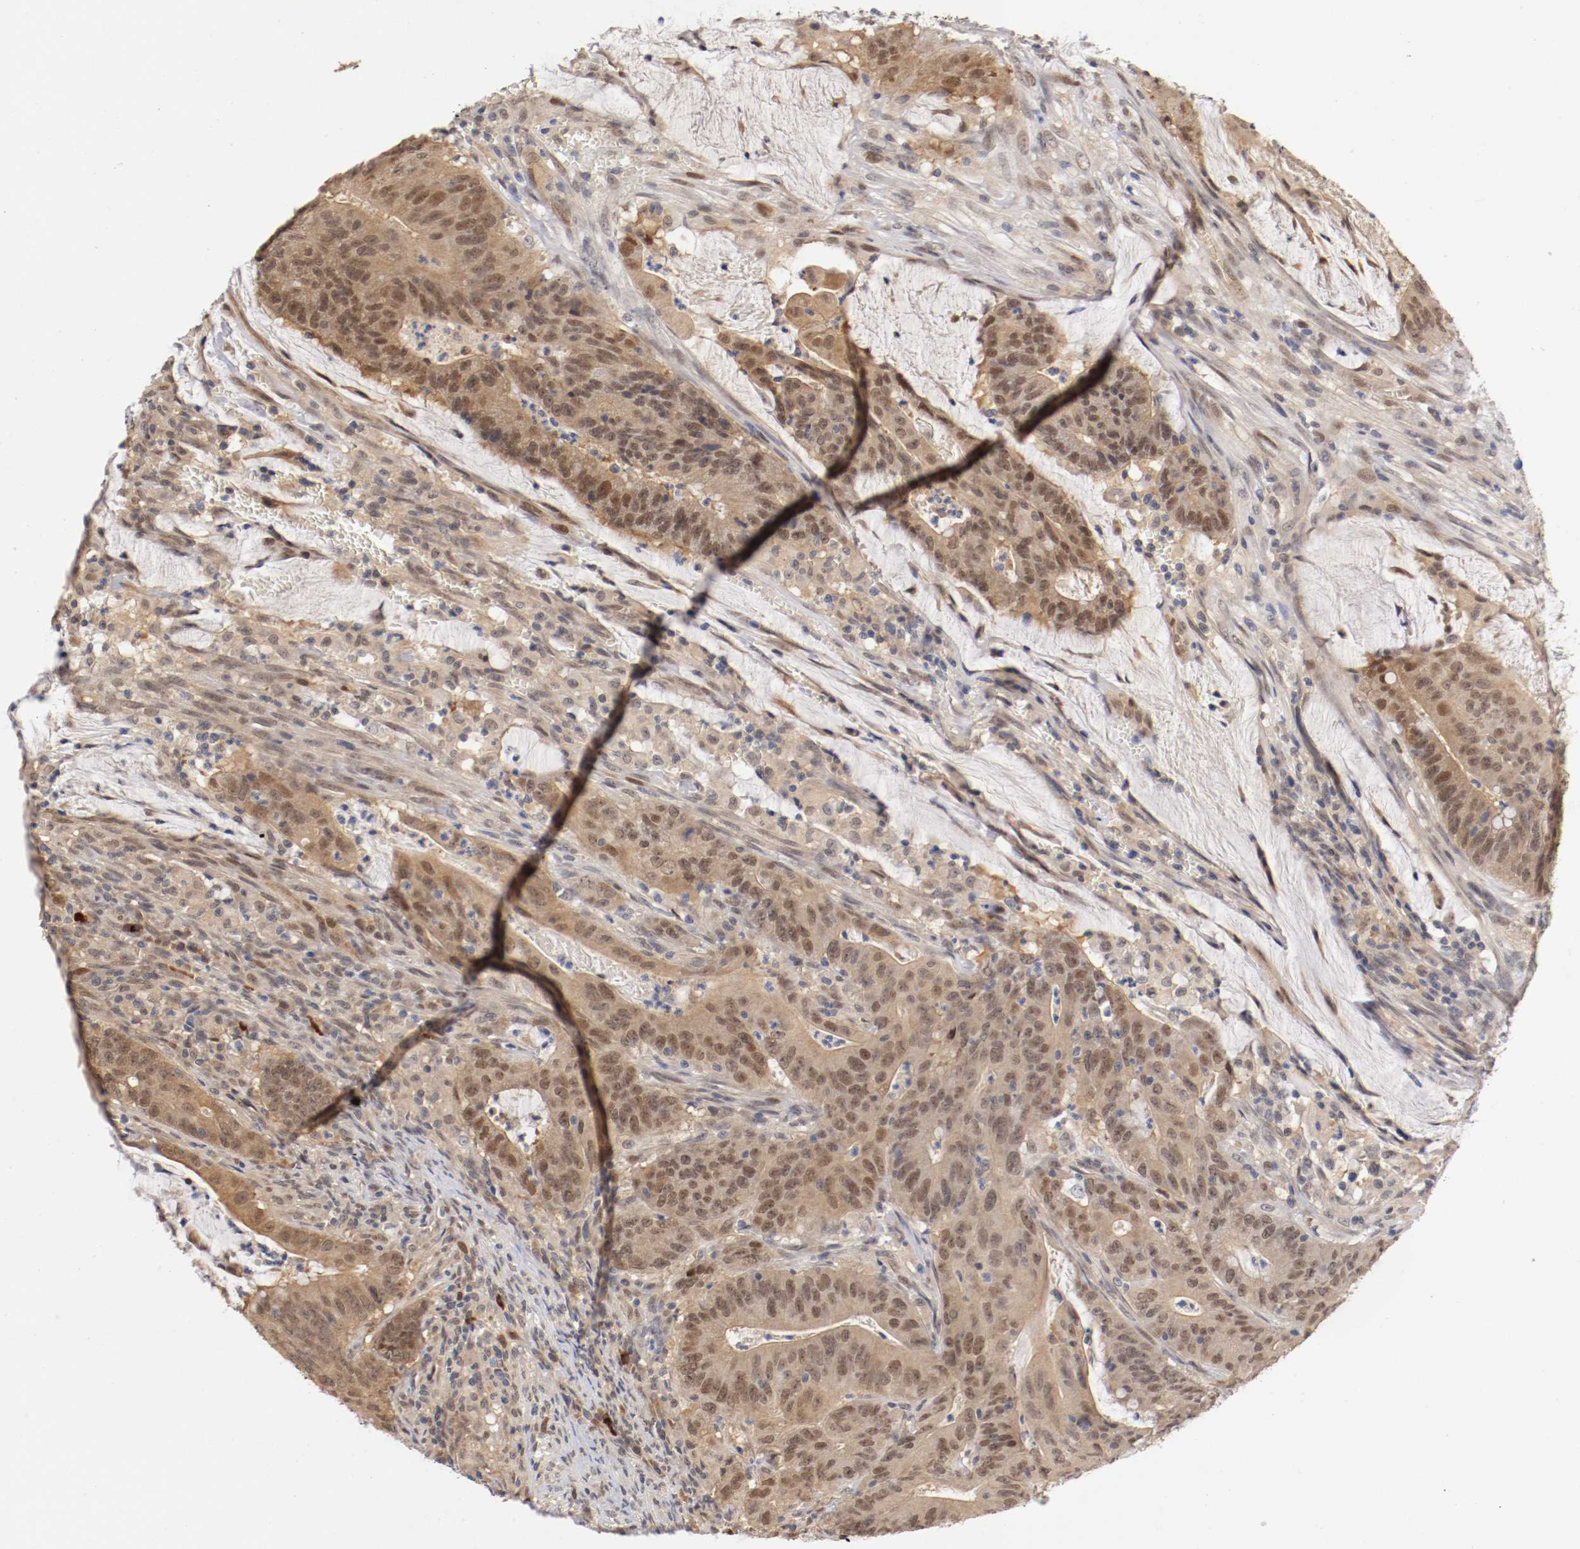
{"staining": {"intensity": "weak", "quantity": ">75%", "location": "cytoplasmic/membranous,nuclear"}, "tissue": "colorectal cancer", "cell_type": "Tumor cells", "image_type": "cancer", "snomed": [{"axis": "morphology", "description": "Adenocarcinoma, NOS"}, {"axis": "topography", "description": "Colon"}], "caption": "An immunohistochemistry (IHC) image of neoplastic tissue is shown. Protein staining in brown shows weak cytoplasmic/membranous and nuclear positivity in colorectal adenocarcinoma within tumor cells. Immunohistochemistry stains the protein of interest in brown and the nuclei are stained blue.", "gene": "DNMT3B", "patient": {"sex": "male", "age": 45}}